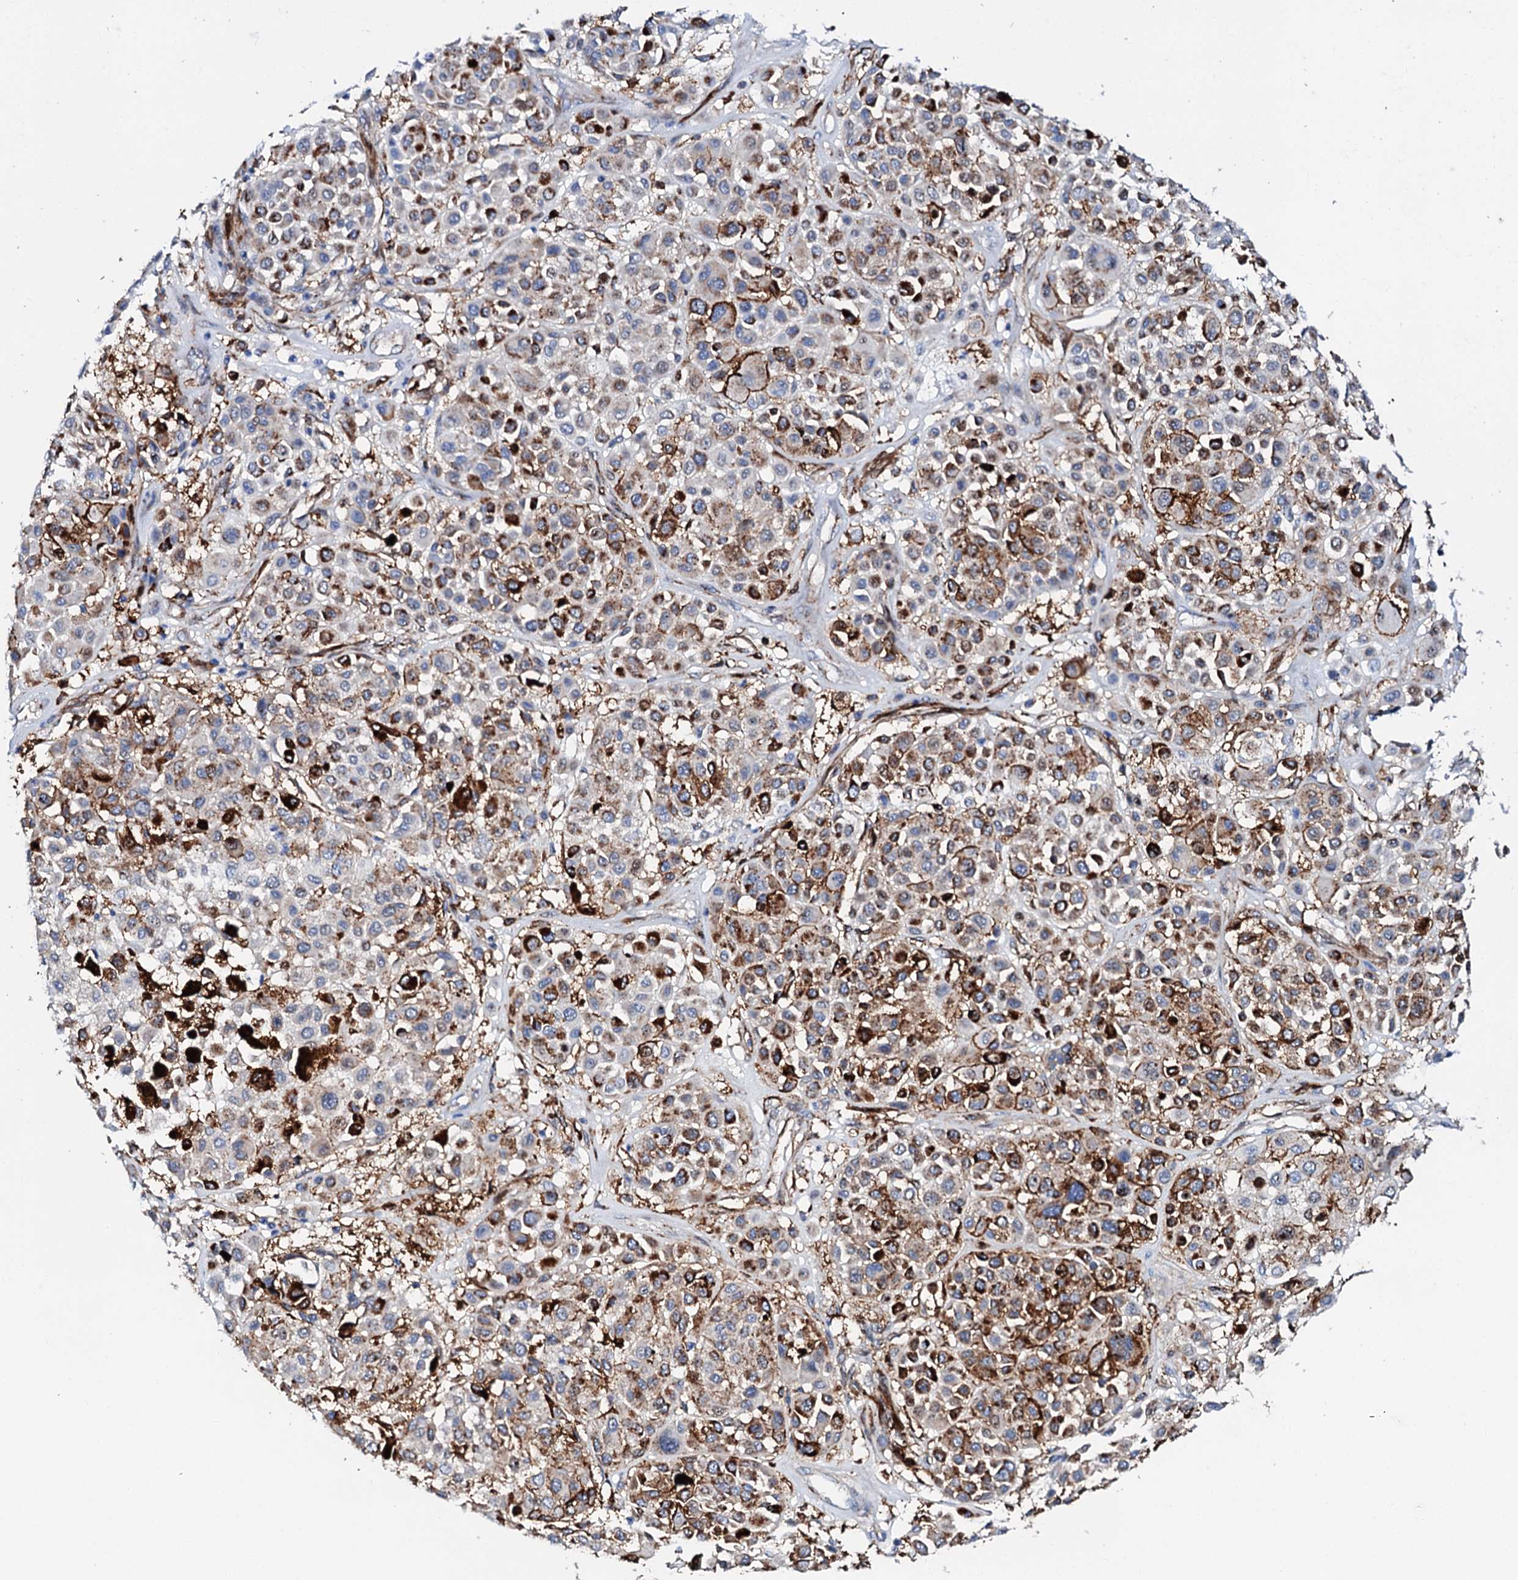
{"staining": {"intensity": "strong", "quantity": ">75%", "location": "cytoplasmic/membranous,nuclear"}, "tissue": "melanoma", "cell_type": "Tumor cells", "image_type": "cancer", "snomed": [{"axis": "morphology", "description": "Malignant melanoma, Metastatic site"}, {"axis": "topography", "description": "Soft tissue"}], "caption": "IHC of malignant melanoma (metastatic site) exhibits high levels of strong cytoplasmic/membranous and nuclear staining in approximately >75% of tumor cells.", "gene": "MED13L", "patient": {"sex": "male", "age": 41}}